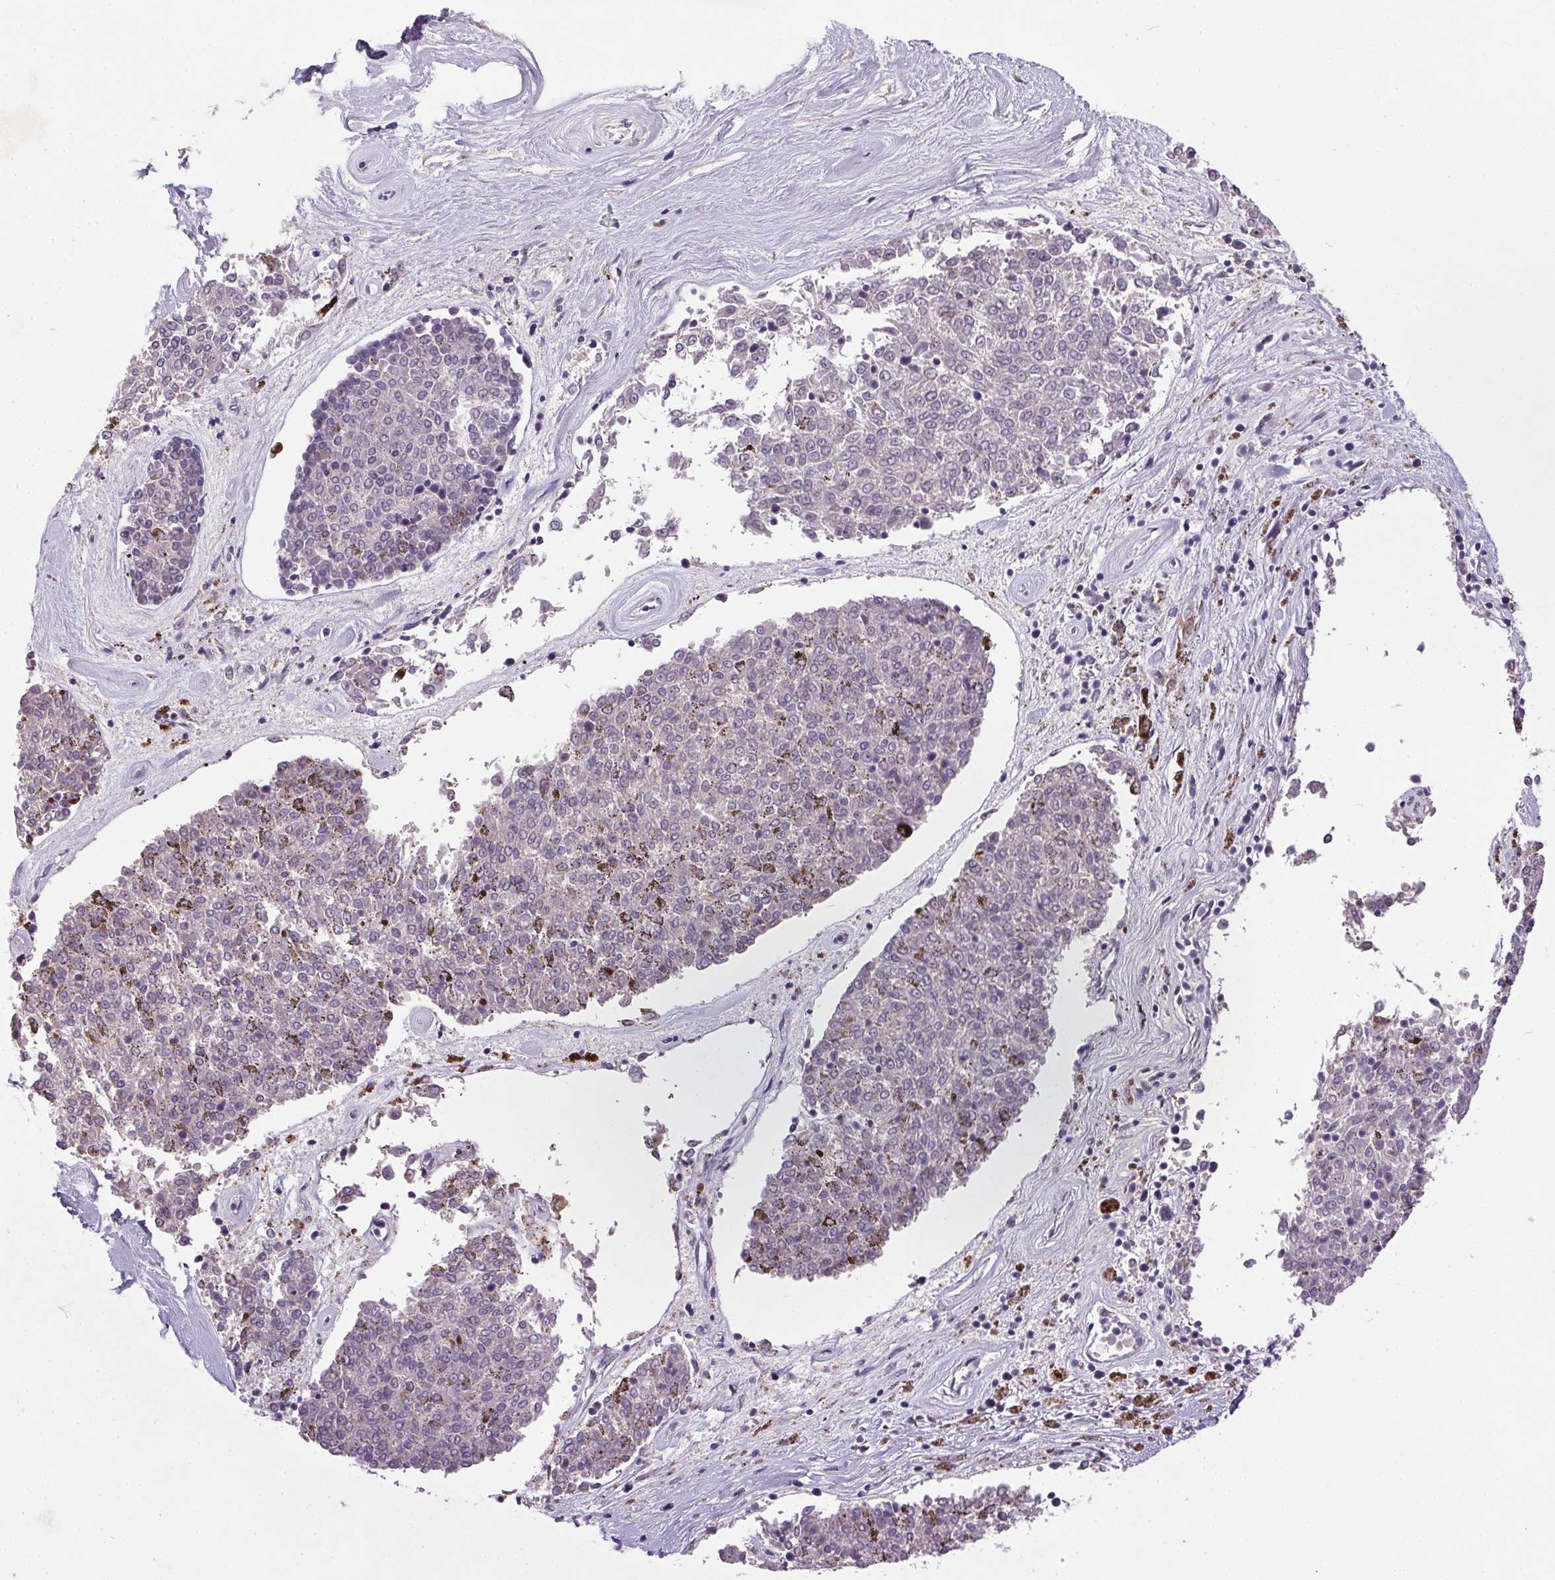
{"staining": {"intensity": "negative", "quantity": "none", "location": "none"}, "tissue": "melanoma", "cell_type": "Tumor cells", "image_type": "cancer", "snomed": [{"axis": "morphology", "description": "Malignant melanoma, NOS"}, {"axis": "topography", "description": "Skin"}], "caption": "Immunohistochemistry image of neoplastic tissue: melanoma stained with DAB shows no significant protein positivity in tumor cells. (DAB (3,3'-diaminobenzidine) immunohistochemistry (IHC), high magnification).", "gene": "TRDN", "patient": {"sex": "female", "age": 72}}